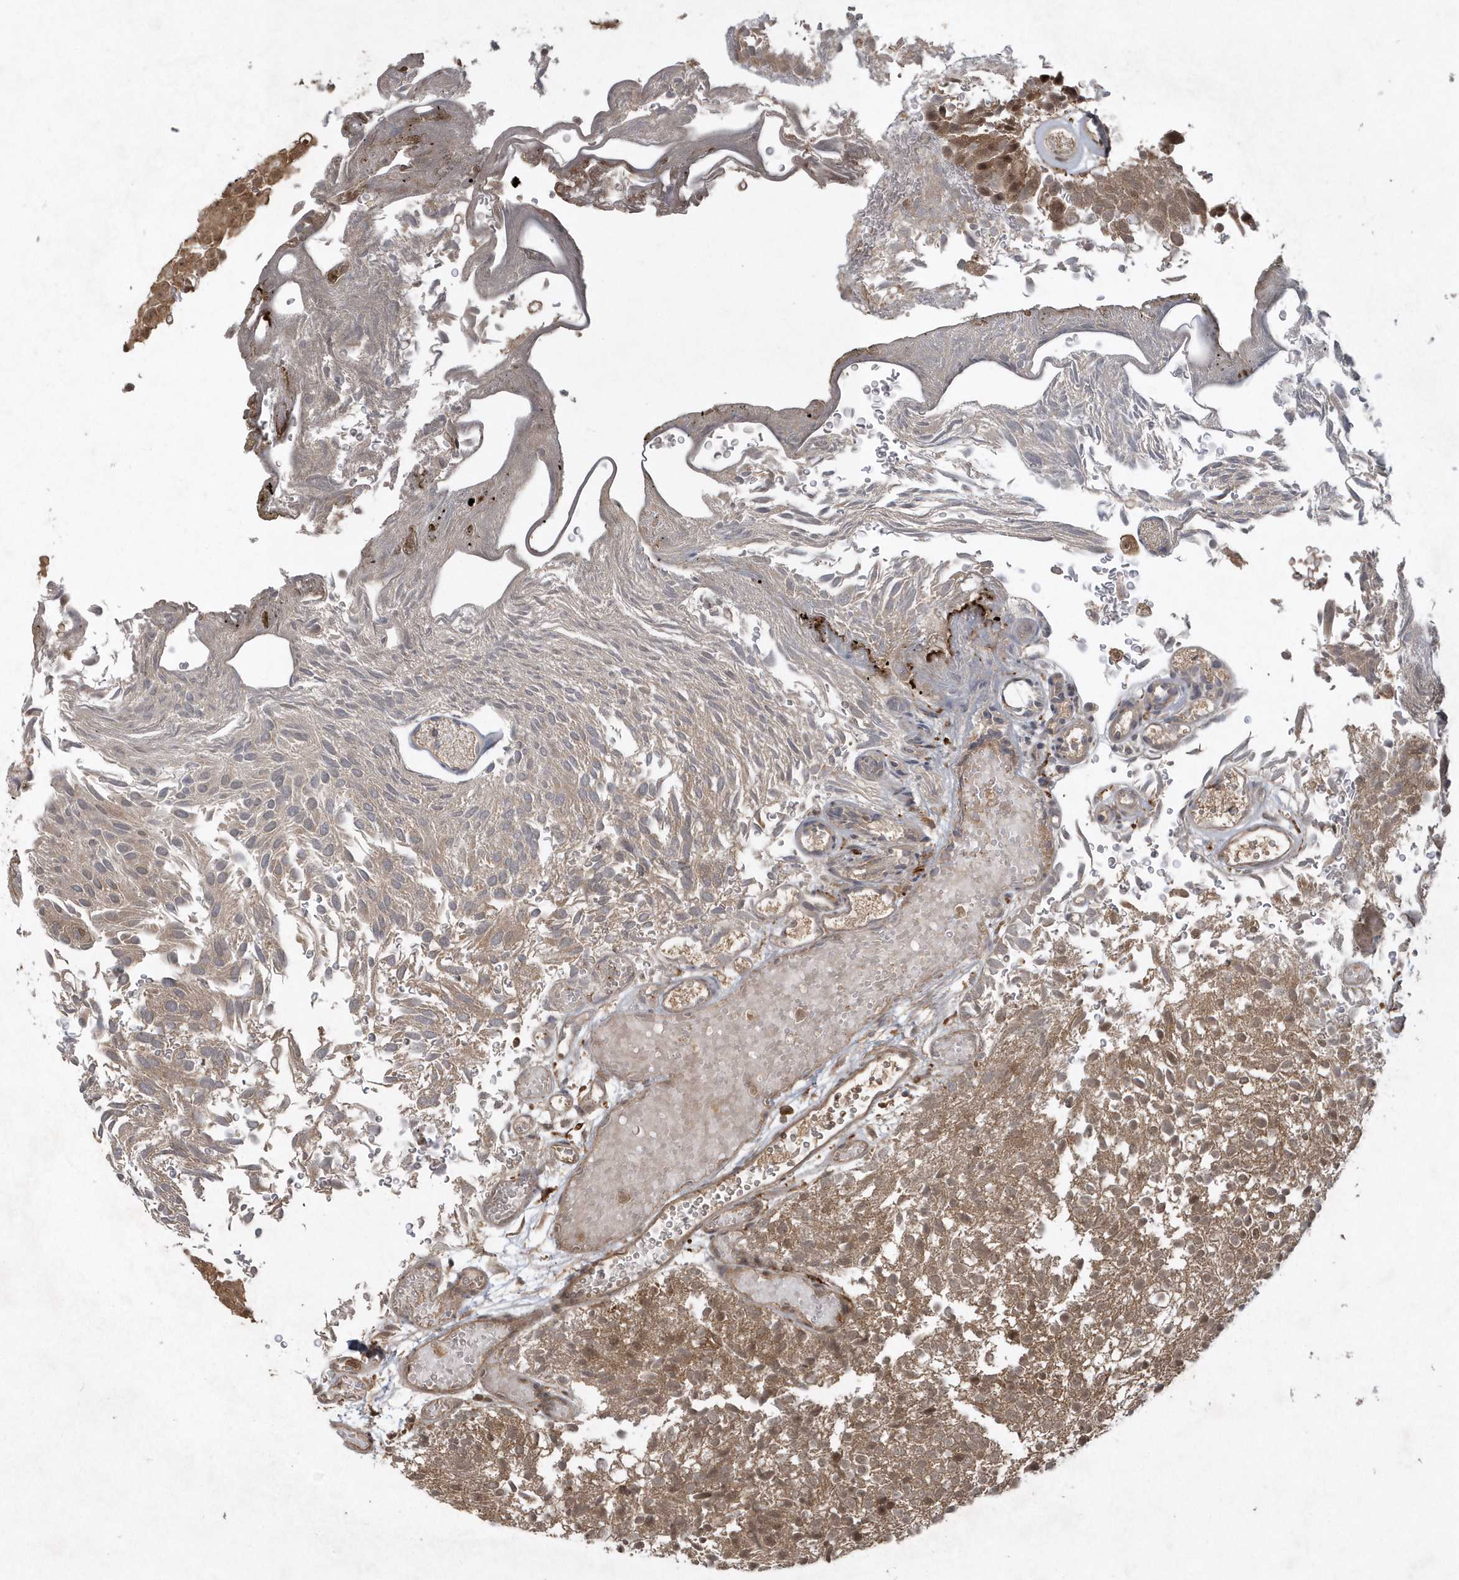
{"staining": {"intensity": "moderate", "quantity": ">75%", "location": "cytoplasmic/membranous"}, "tissue": "urothelial cancer", "cell_type": "Tumor cells", "image_type": "cancer", "snomed": [{"axis": "morphology", "description": "Urothelial carcinoma, Low grade"}, {"axis": "topography", "description": "Urinary bladder"}], "caption": "Immunohistochemical staining of urothelial cancer shows medium levels of moderate cytoplasmic/membranous protein expression in approximately >75% of tumor cells. The protein is stained brown, and the nuclei are stained in blue (DAB (3,3'-diaminobenzidine) IHC with brightfield microscopy, high magnification).", "gene": "LACC1", "patient": {"sex": "male", "age": 78}}